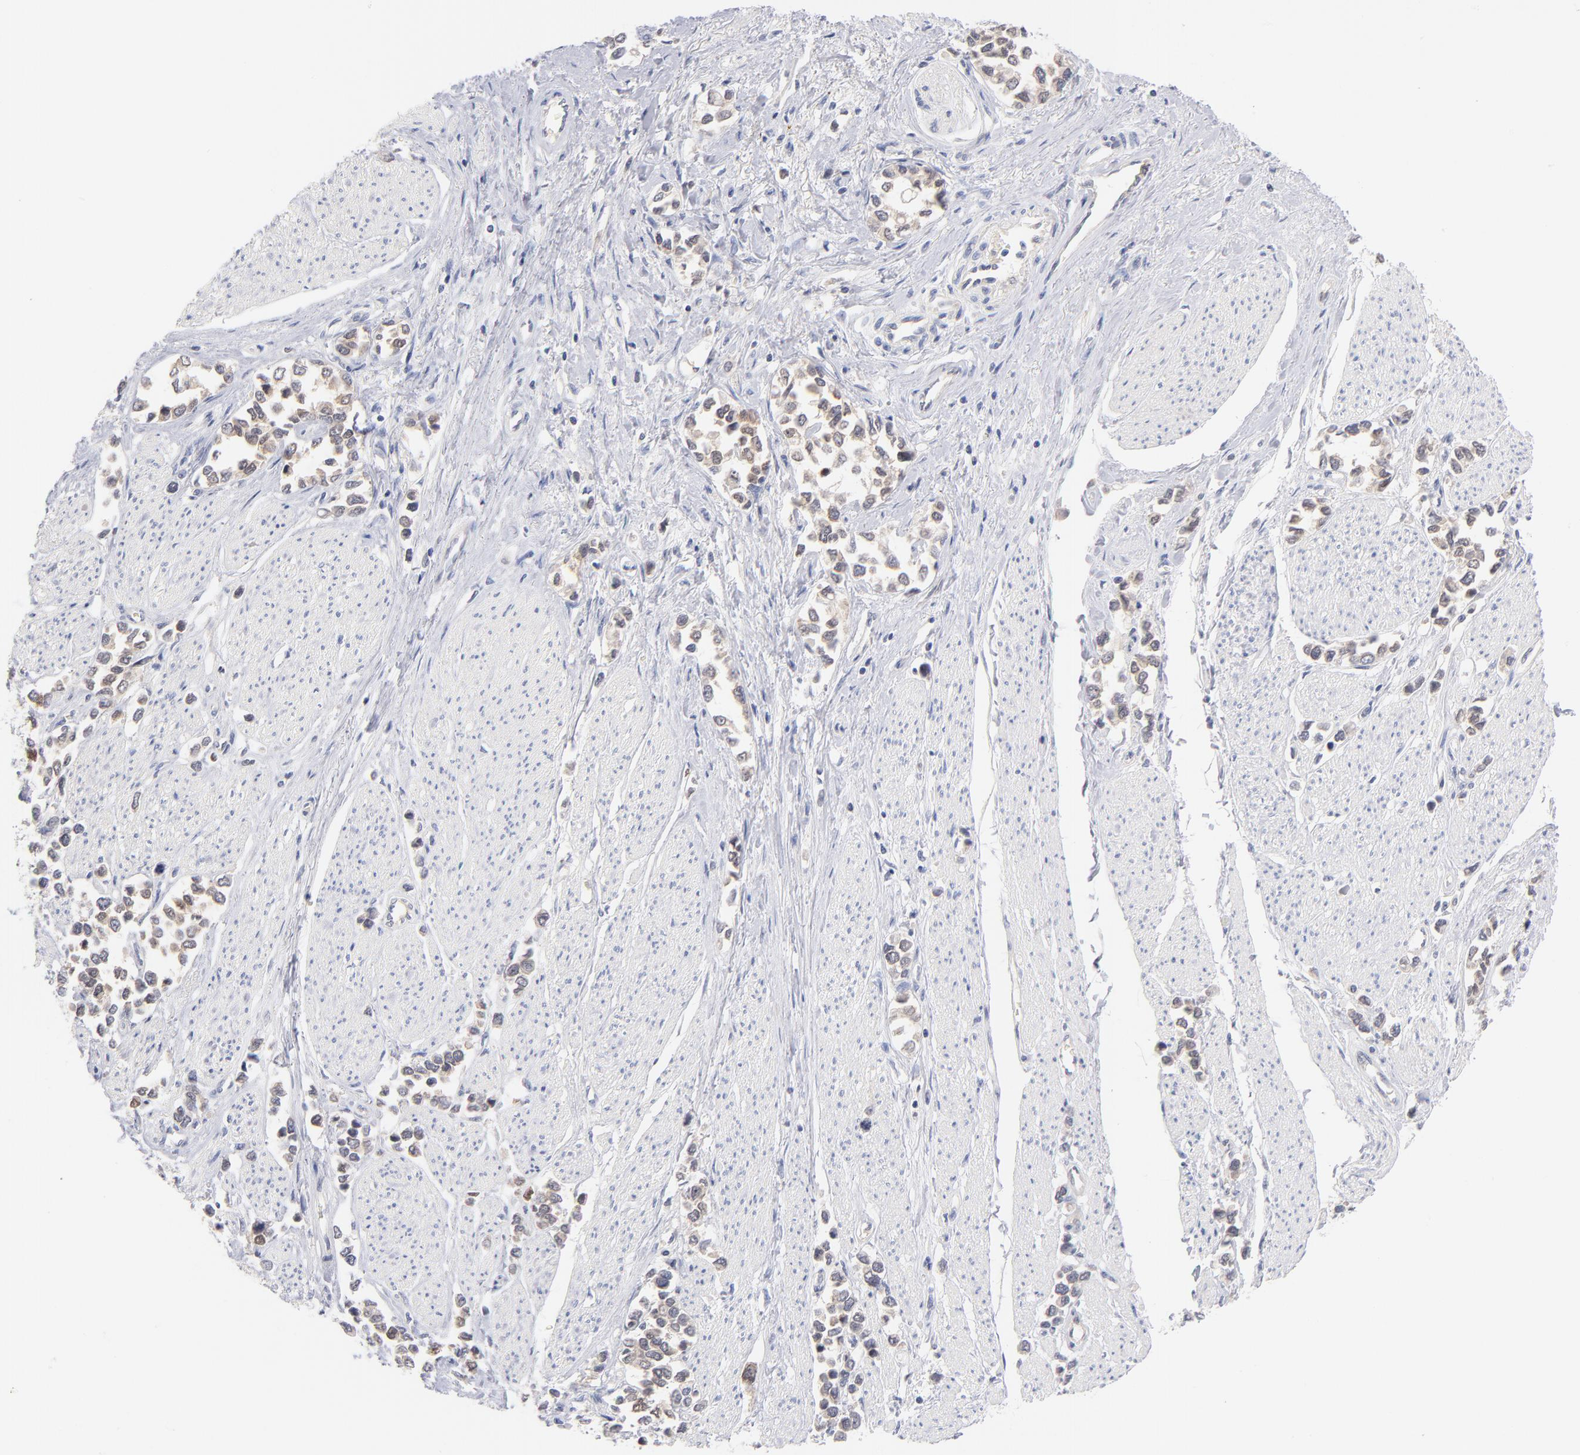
{"staining": {"intensity": "weak", "quantity": ">75%", "location": "cytoplasmic/membranous,nuclear"}, "tissue": "stomach cancer", "cell_type": "Tumor cells", "image_type": "cancer", "snomed": [{"axis": "morphology", "description": "Adenocarcinoma, NOS"}, {"axis": "topography", "description": "Stomach, upper"}], "caption": "Protein staining of stomach cancer (adenocarcinoma) tissue shows weak cytoplasmic/membranous and nuclear positivity in about >75% of tumor cells.", "gene": "CASP6", "patient": {"sex": "male", "age": 76}}